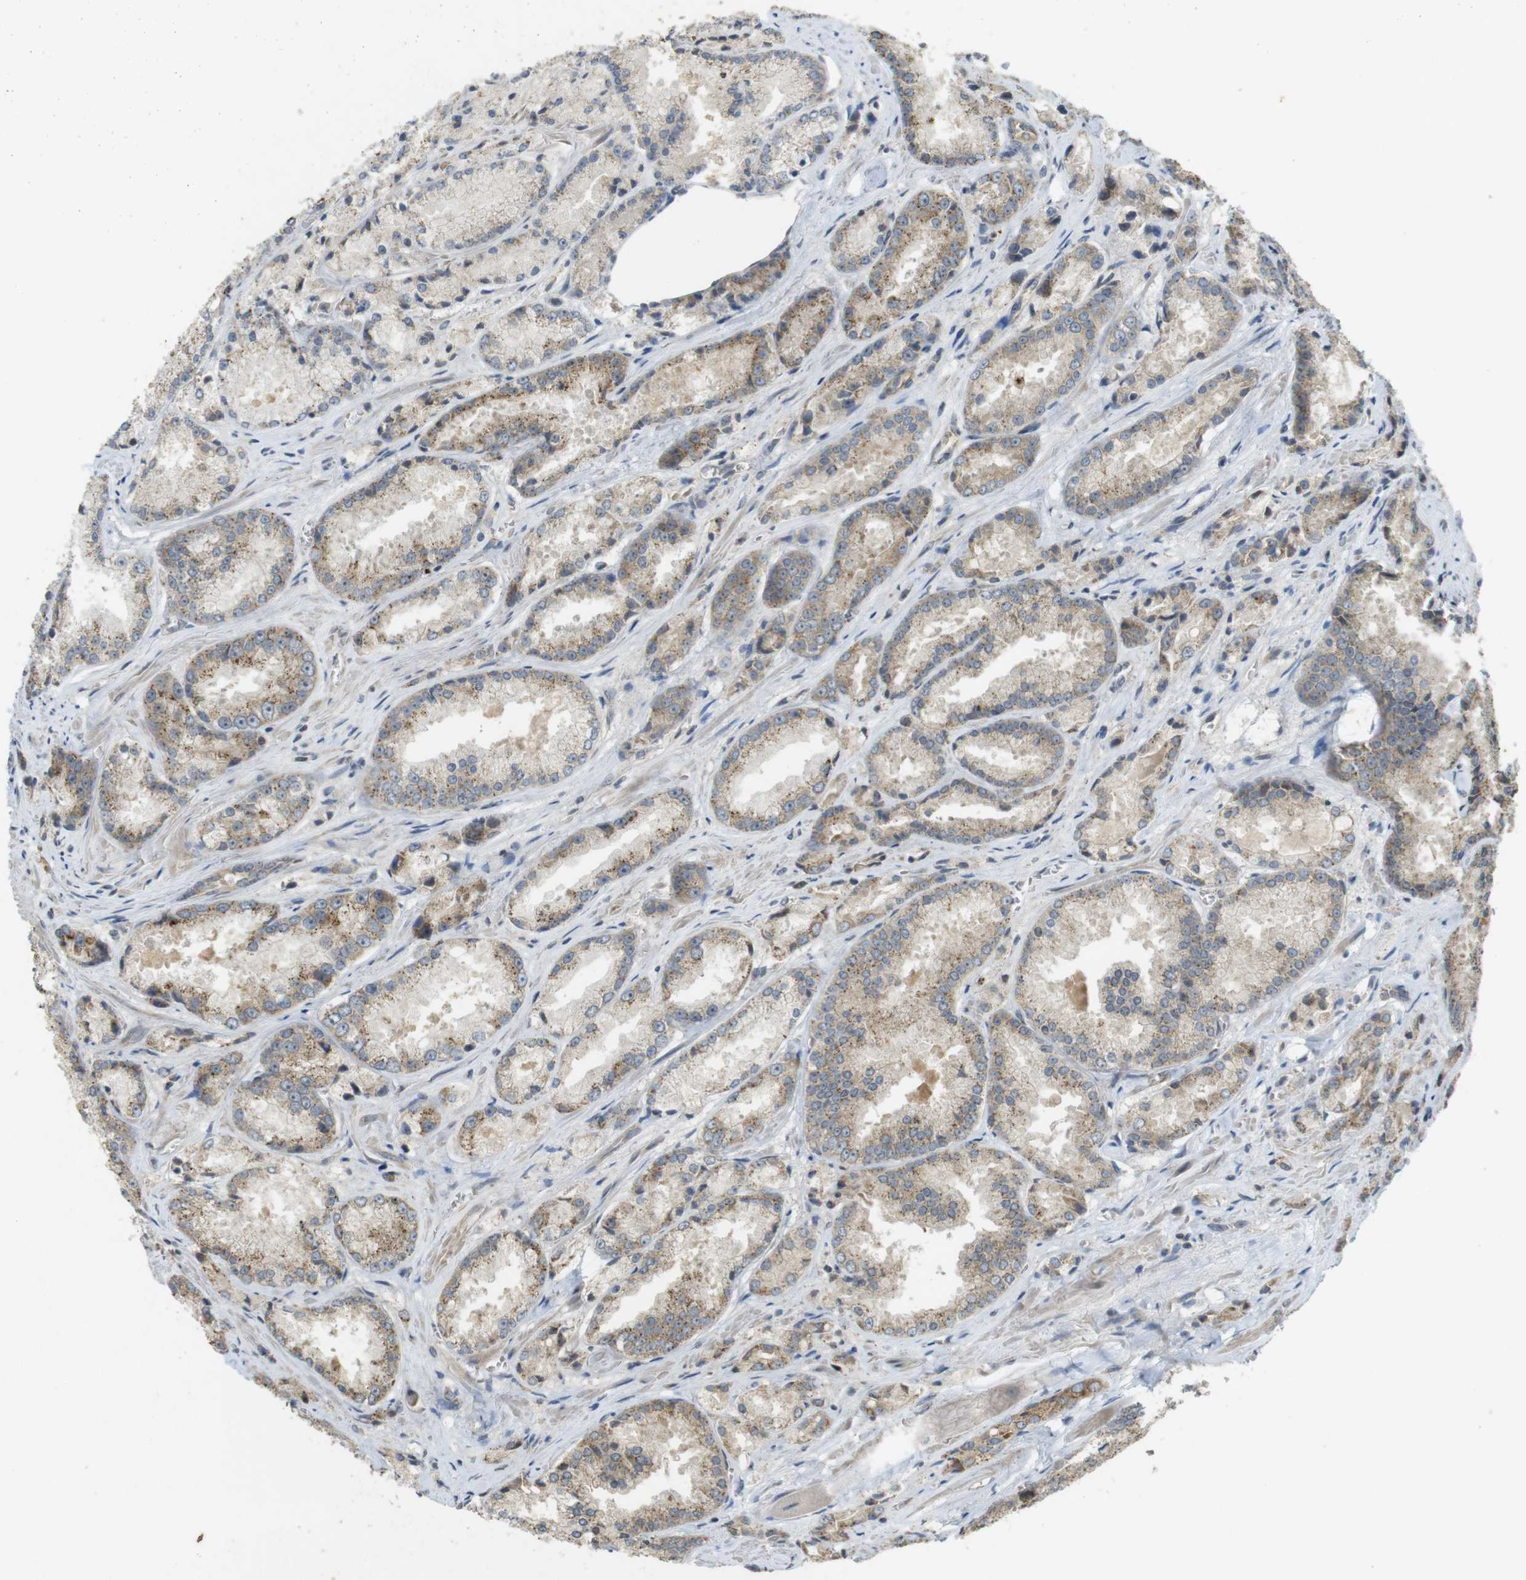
{"staining": {"intensity": "moderate", "quantity": "25%-75%", "location": "cytoplasmic/membranous"}, "tissue": "prostate cancer", "cell_type": "Tumor cells", "image_type": "cancer", "snomed": [{"axis": "morphology", "description": "Adenocarcinoma, Low grade"}, {"axis": "topography", "description": "Prostate"}], "caption": "An IHC histopathology image of tumor tissue is shown. Protein staining in brown labels moderate cytoplasmic/membranous positivity in prostate cancer within tumor cells. (DAB IHC, brown staining for protein, blue staining for nuclei).", "gene": "CLTC", "patient": {"sex": "male", "age": 64}}